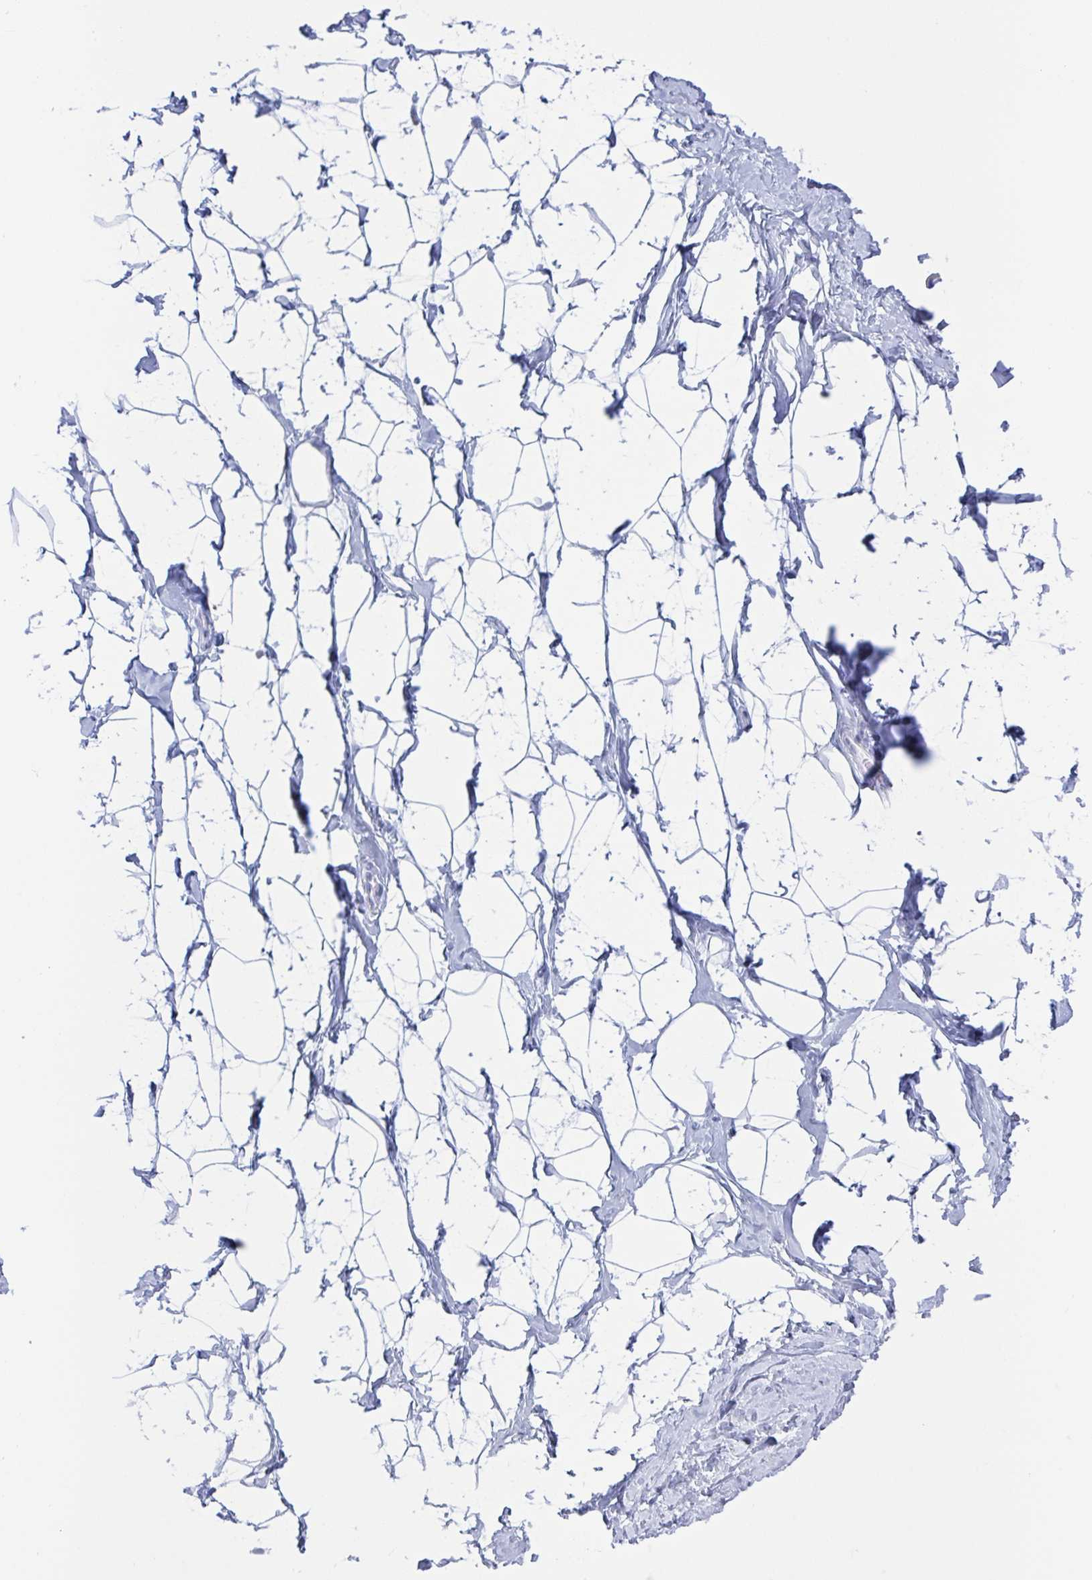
{"staining": {"intensity": "negative", "quantity": "none", "location": "none"}, "tissue": "breast", "cell_type": "Adipocytes", "image_type": "normal", "snomed": [{"axis": "morphology", "description": "Normal tissue, NOS"}, {"axis": "topography", "description": "Breast"}], "caption": "Adipocytes show no significant expression in benign breast. Brightfield microscopy of immunohistochemistry stained with DAB (brown) and hematoxylin (blue), captured at high magnification.", "gene": "CYP4F11", "patient": {"sex": "female", "age": 32}}